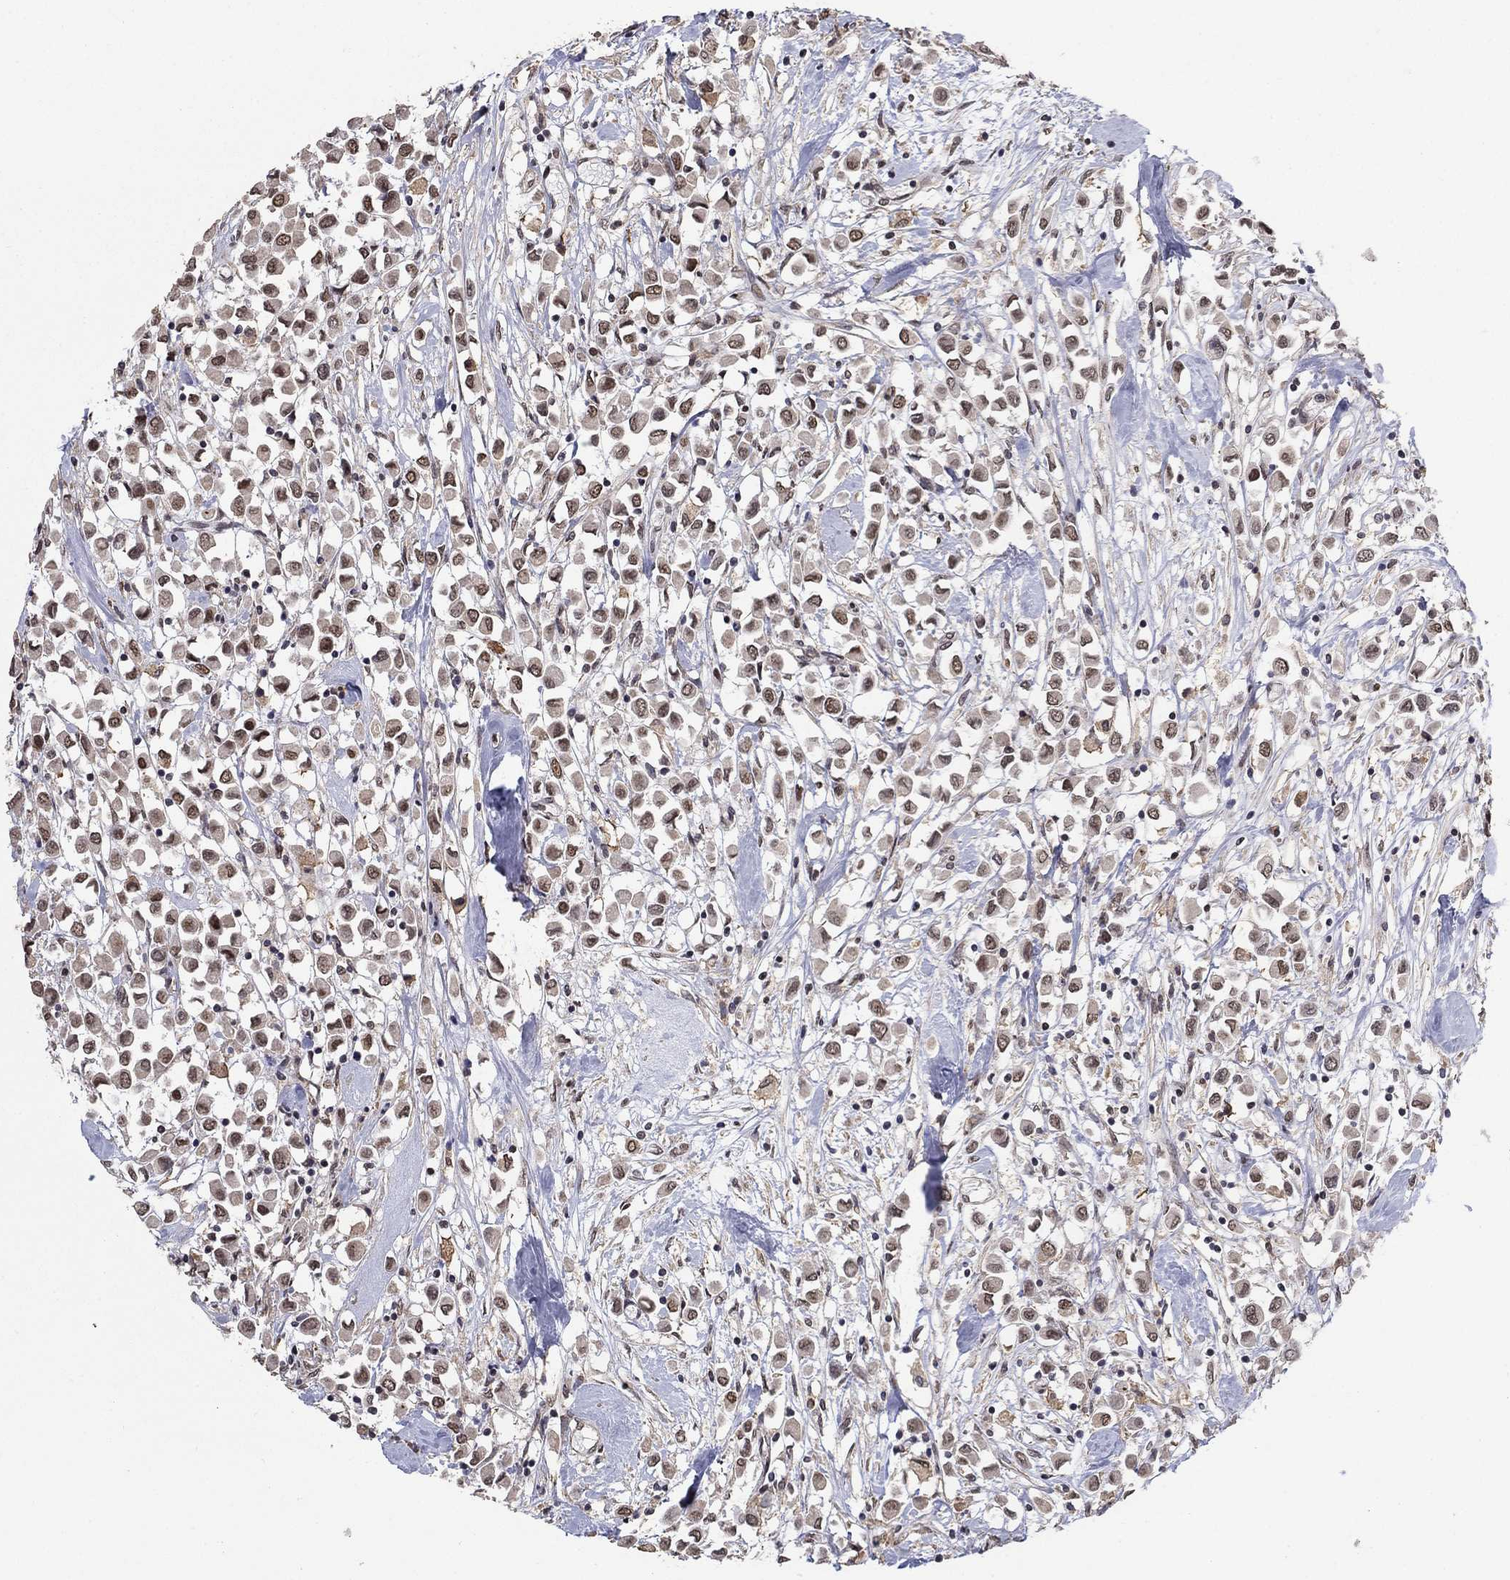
{"staining": {"intensity": "moderate", "quantity": "<25%", "location": "nuclear"}, "tissue": "breast cancer", "cell_type": "Tumor cells", "image_type": "cancer", "snomed": [{"axis": "morphology", "description": "Duct carcinoma"}, {"axis": "topography", "description": "Breast"}], "caption": "IHC of human intraductal carcinoma (breast) demonstrates low levels of moderate nuclear positivity in approximately <25% of tumor cells.", "gene": "GRIA3", "patient": {"sex": "female", "age": 61}}